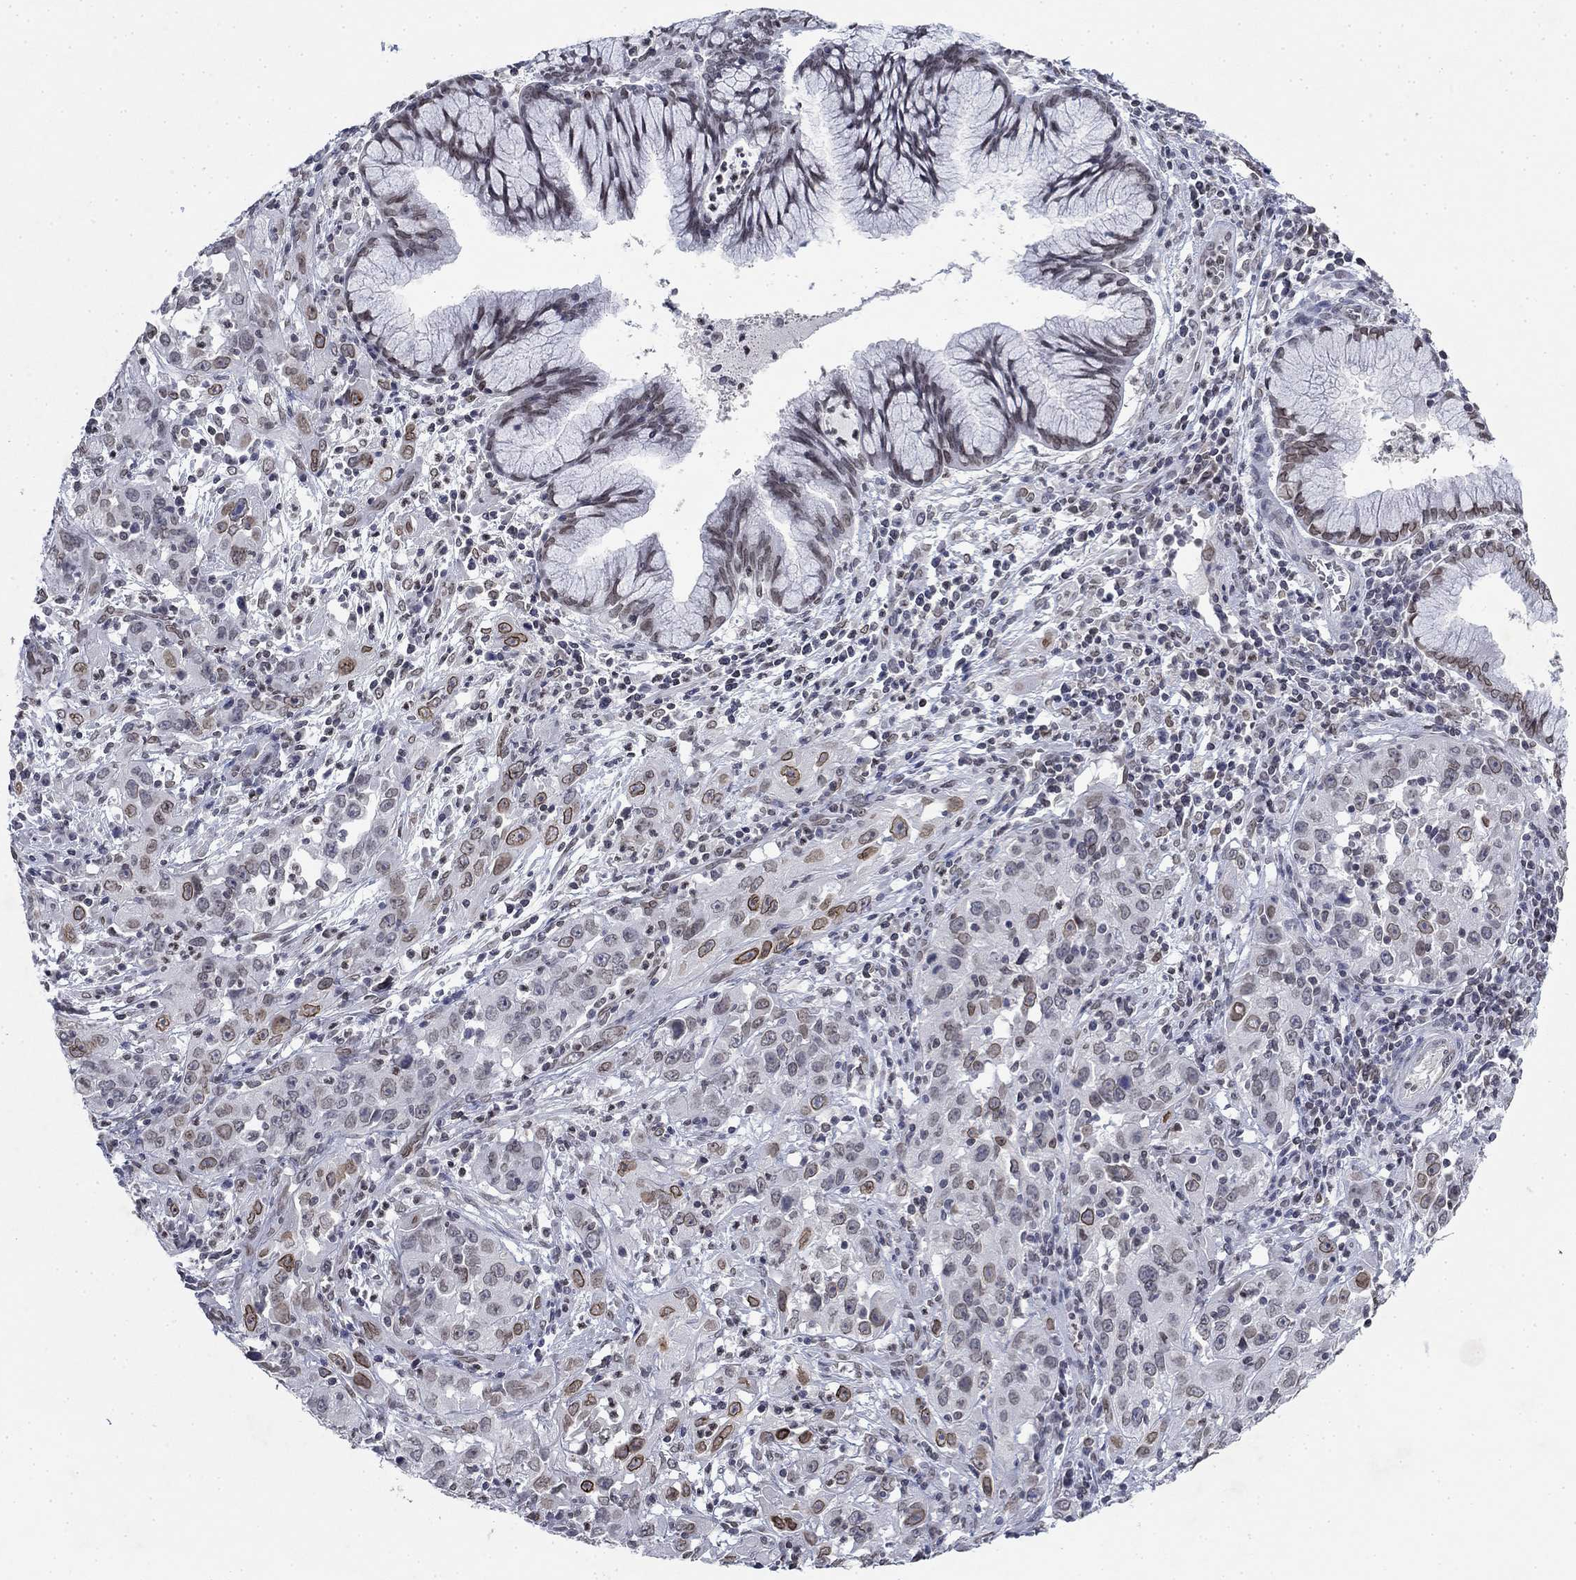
{"staining": {"intensity": "strong", "quantity": "<25%", "location": "cytoplasmic/membranous,nuclear"}, "tissue": "cervical cancer", "cell_type": "Tumor cells", "image_type": "cancer", "snomed": [{"axis": "morphology", "description": "Squamous cell carcinoma, NOS"}, {"axis": "topography", "description": "Cervix"}], "caption": "Human cervical cancer (squamous cell carcinoma) stained with a brown dye reveals strong cytoplasmic/membranous and nuclear positive positivity in approximately <25% of tumor cells.", "gene": "TOR1AIP1", "patient": {"sex": "female", "age": 32}}